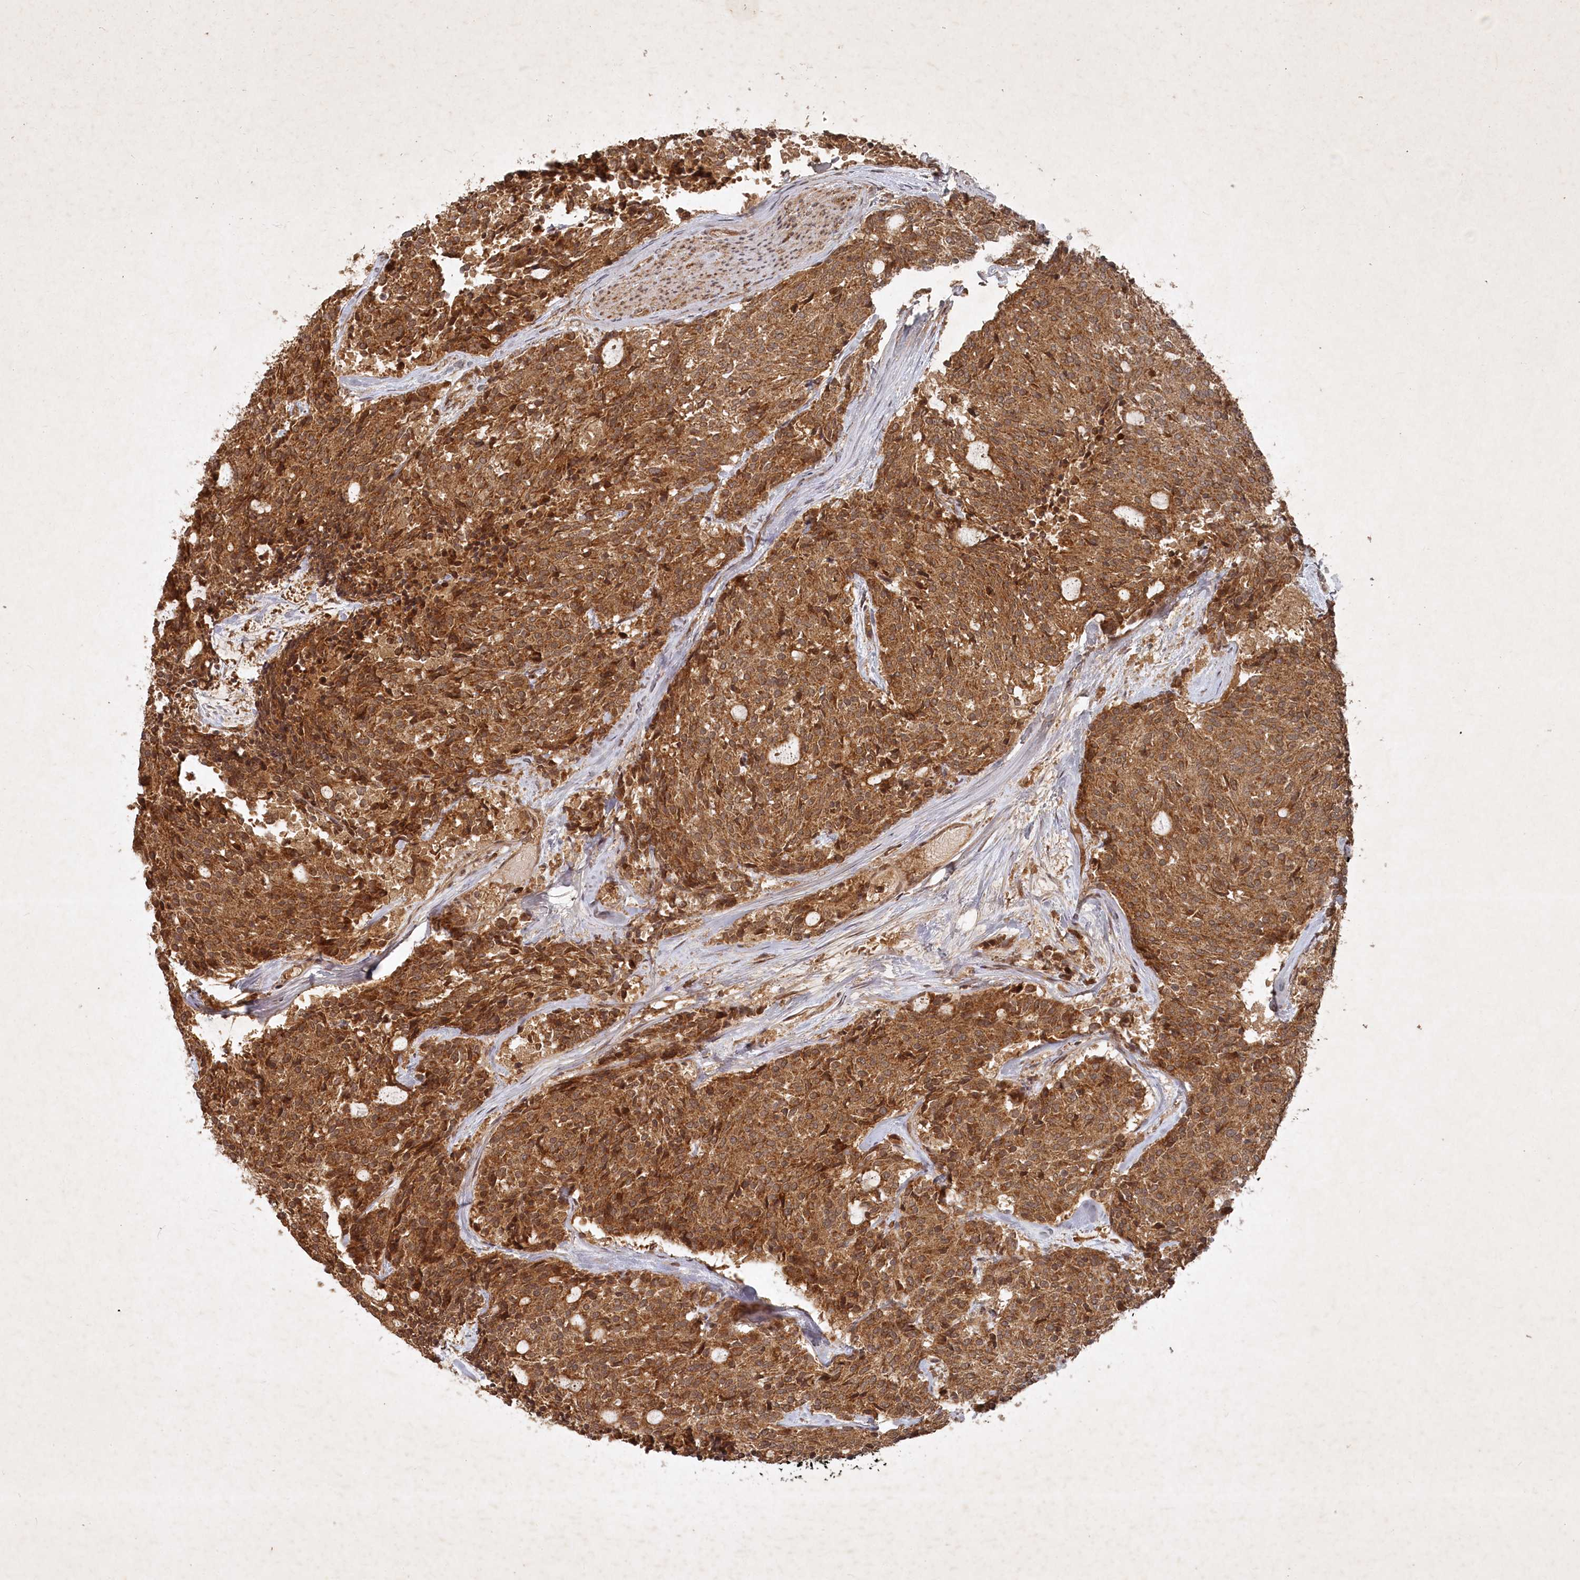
{"staining": {"intensity": "strong", "quantity": ">75%", "location": "cytoplasmic/membranous"}, "tissue": "carcinoid", "cell_type": "Tumor cells", "image_type": "cancer", "snomed": [{"axis": "morphology", "description": "Carcinoid, malignant, NOS"}, {"axis": "topography", "description": "Pancreas"}], "caption": "Human carcinoid stained with a brown dye shows strong cytoplasmic/membranous positive positivity in approximately >75% of tumor cells.", "gene": "UNC93A", "patient": {"sex": "female", "age": 54}}